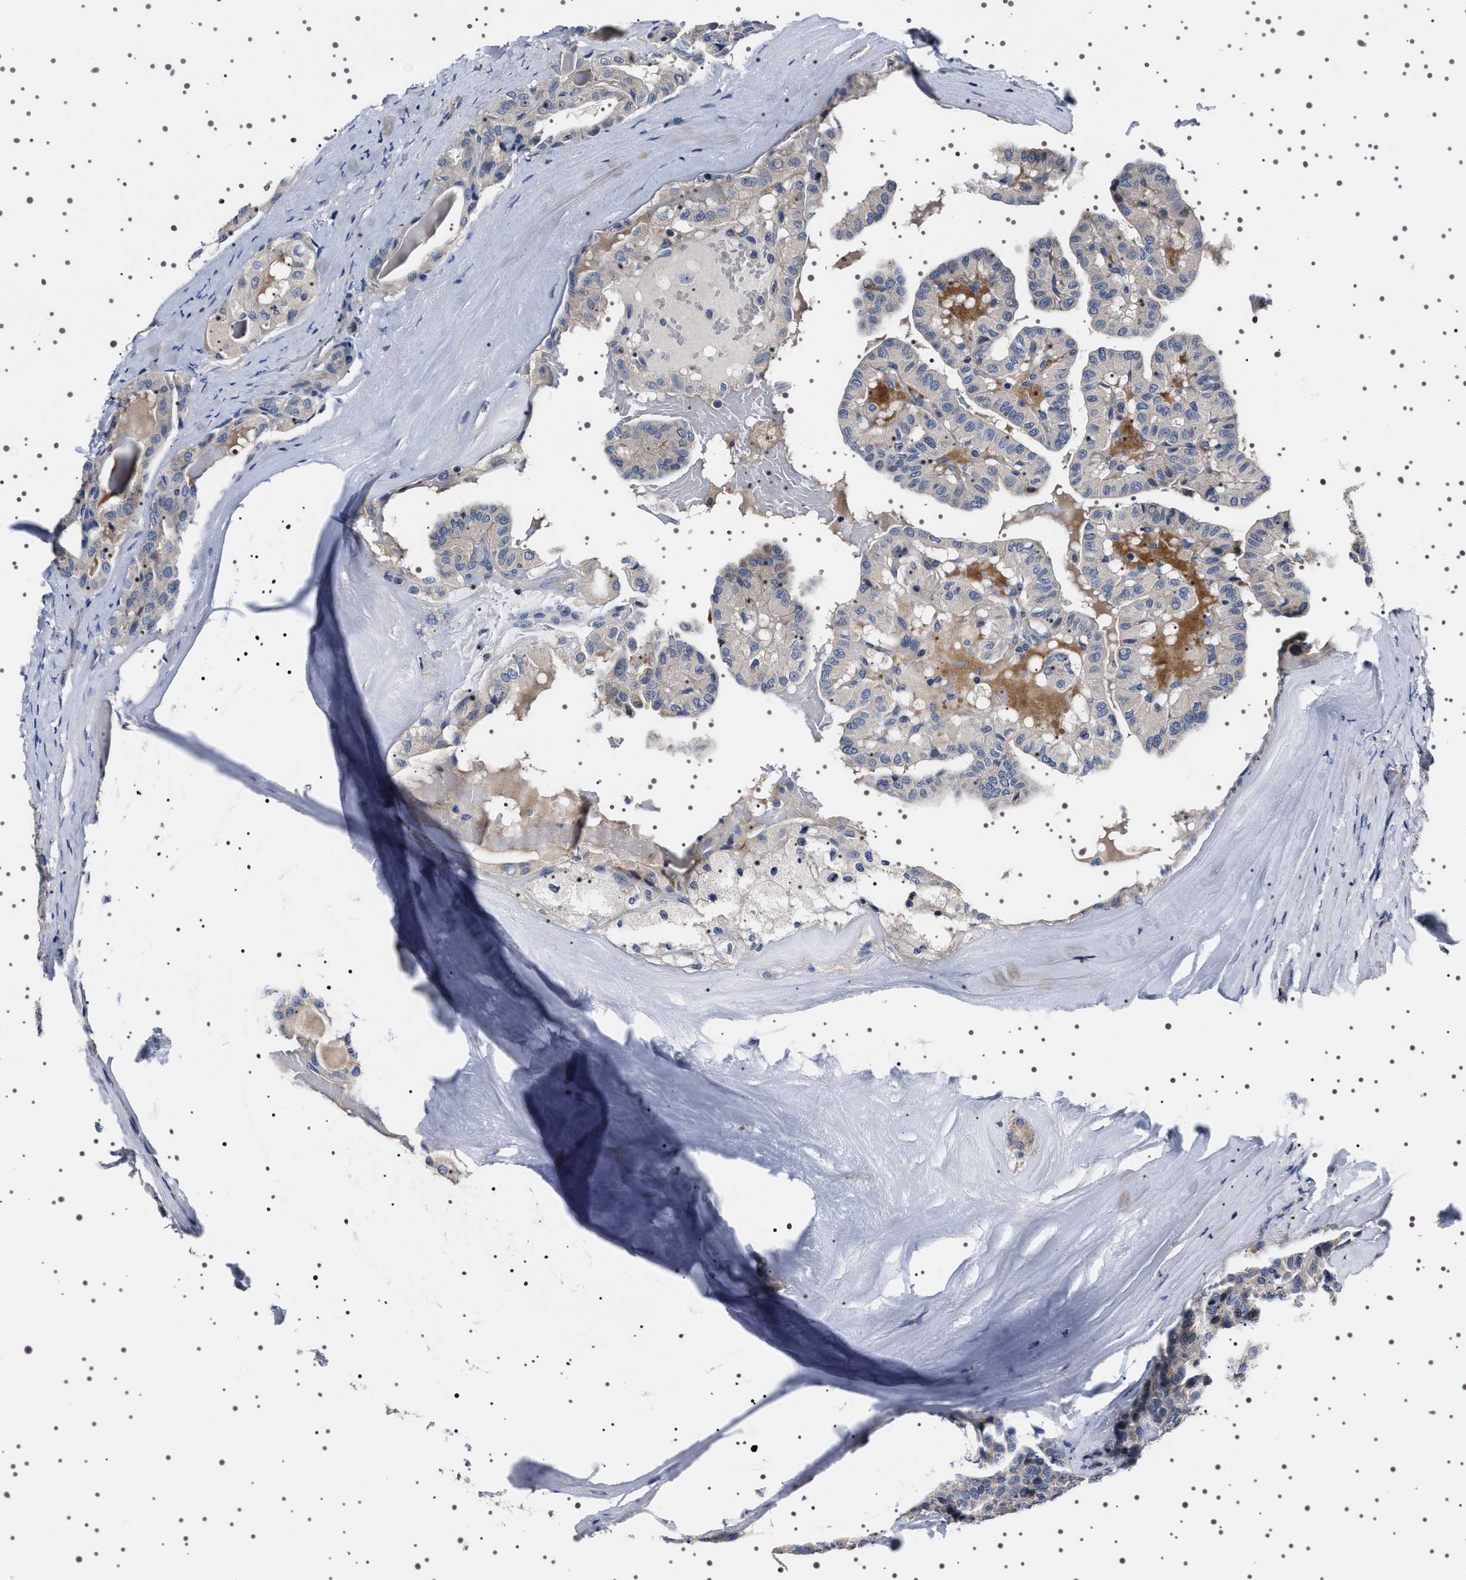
{"staining": {"intensity": "weak", "quantity": "<25%", "location": "cytoplasmic/membranous"}, "tissue": "thyroid cancer", "cell_type": "Tumor cells", "image_type": "cancer", "snomed": [{"axis": "morphology", "description": "Papillary adenocarcinoma, NOS"}, {"axis": "topography", "description": "Thyroid gland"}], "caption": "This is an IHC histopathology image of thyroid papillary adenocarcinoma. There is no positivity in tumor cells.", "gene": "TARBP1", "patient": {"sex": "male", "age": 77}}